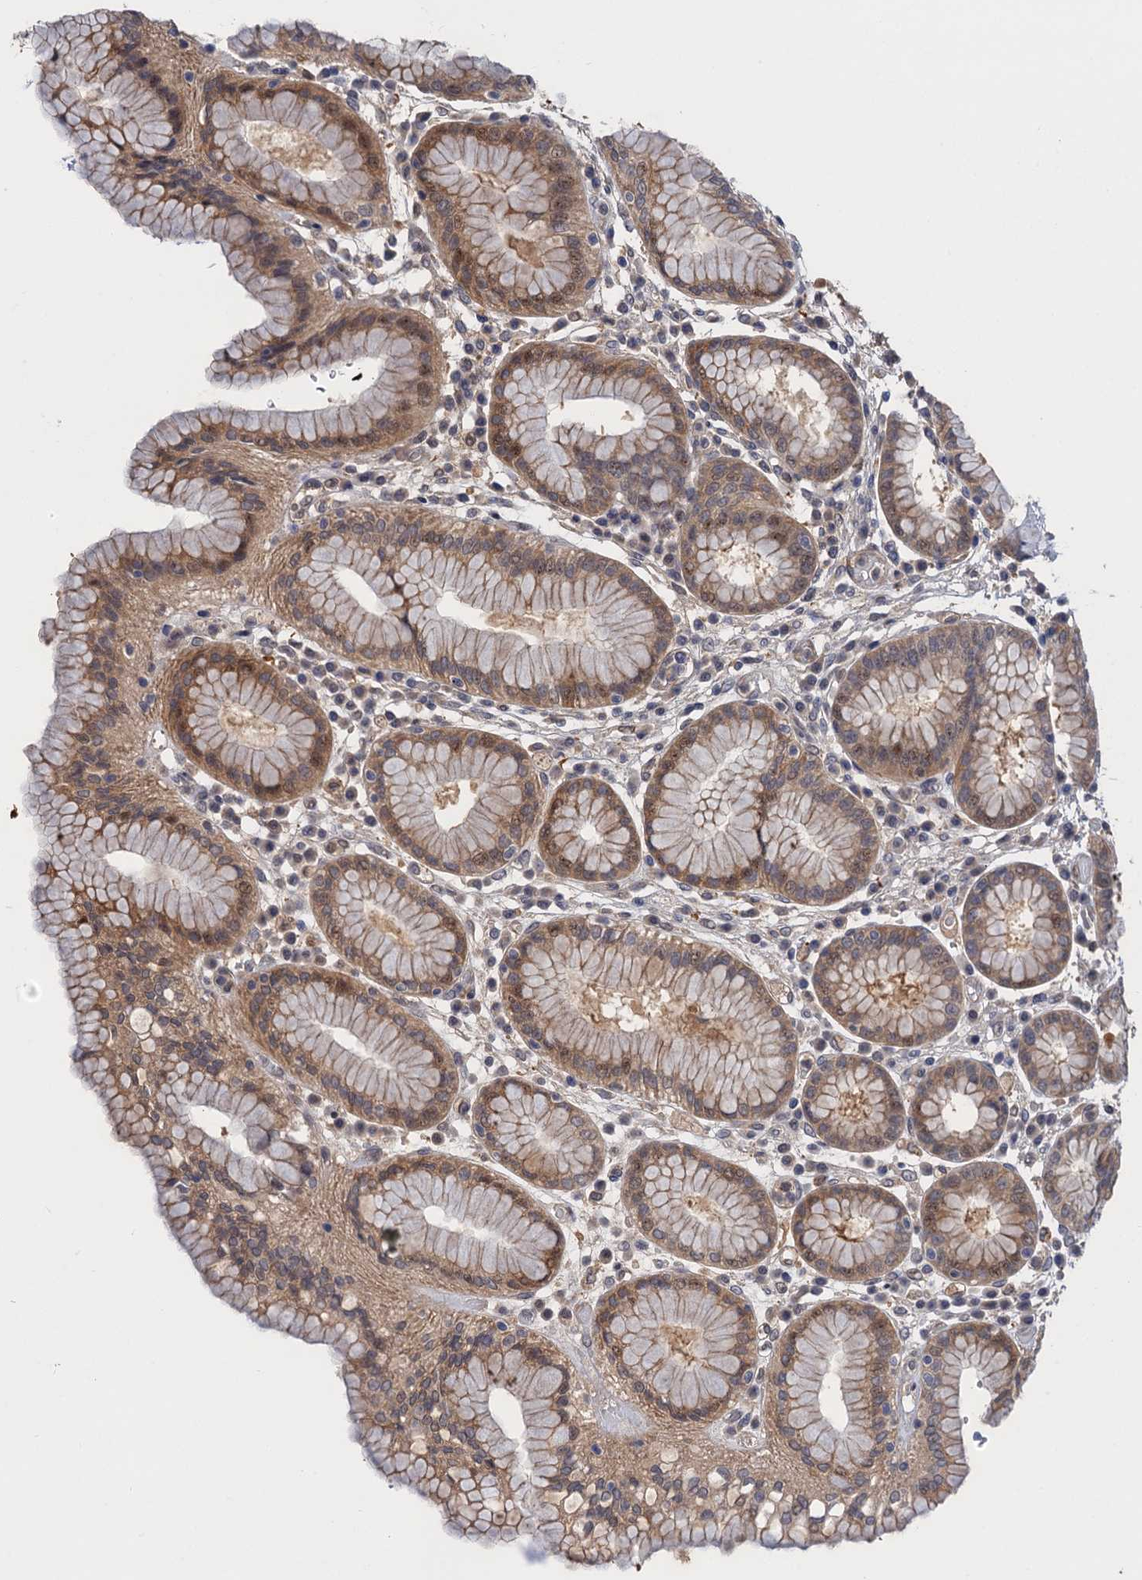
{"staining": {"intensity": "moderate", "quantity": ">75%", "location": "cytoplasmic/membranous,nuclear"}, "tissue": "stomach", "cell_type": "Glandular cells", "image_type": "normal", "snomed": [{"axis": "morphology", "description": "Normal tissue, NOS"}, {"axis": "topography", "description": "Stomach"}, {"axis": "topography", "description": "Stomach, lower"}], "caption": "Brown immunohistochemical staining in normal human stomach demonstrates moderate cytoplasmic/membranous,nuclear staining in approximately >75% of glandular cells.", "gene": "NEK8", "patient": {"sex": "female", "age": 56}}